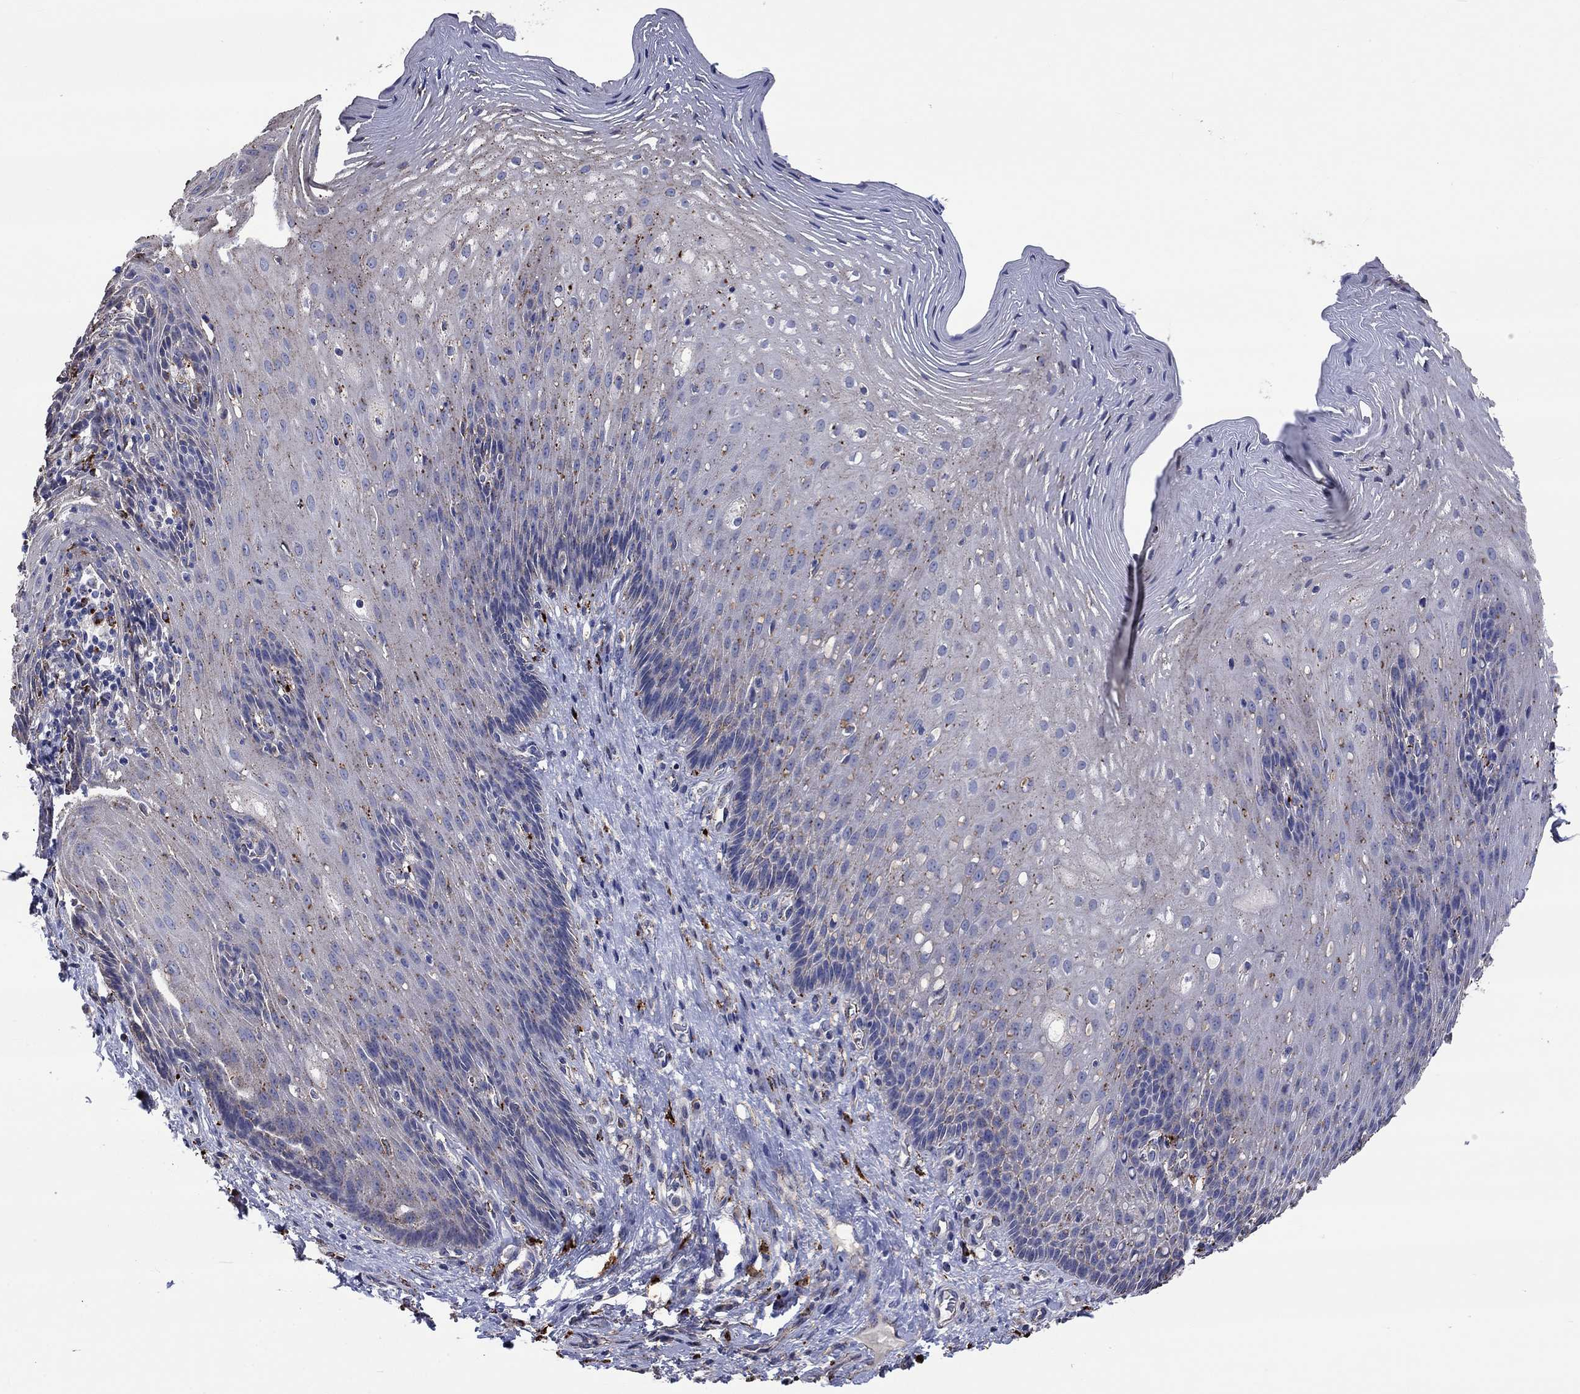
{"staining": {"intensity": "moderate", "quantity": "25%-75%", "location": "cytoplasmic/membranous"}, "tissue": "esophagus", "cell_type": "Squamous epithelial cells", "image_type": "normal", "snomed": [{"axis": "morphology", "description": "Normal tissue, NOS"}, {"axis": "topography", "description": "Esophagus"}], "caption": "Esophagus stained with DAB (3,3'-diaminobenzidine) immunohistochemistry (IHC) demonstrates medium levels of moderate cytoplasmic/membranous expression in approximately 25%-75% of squamous epithelial cells.", "gene": "CTSB", "patient": {"sex": "male", "age": 76}}